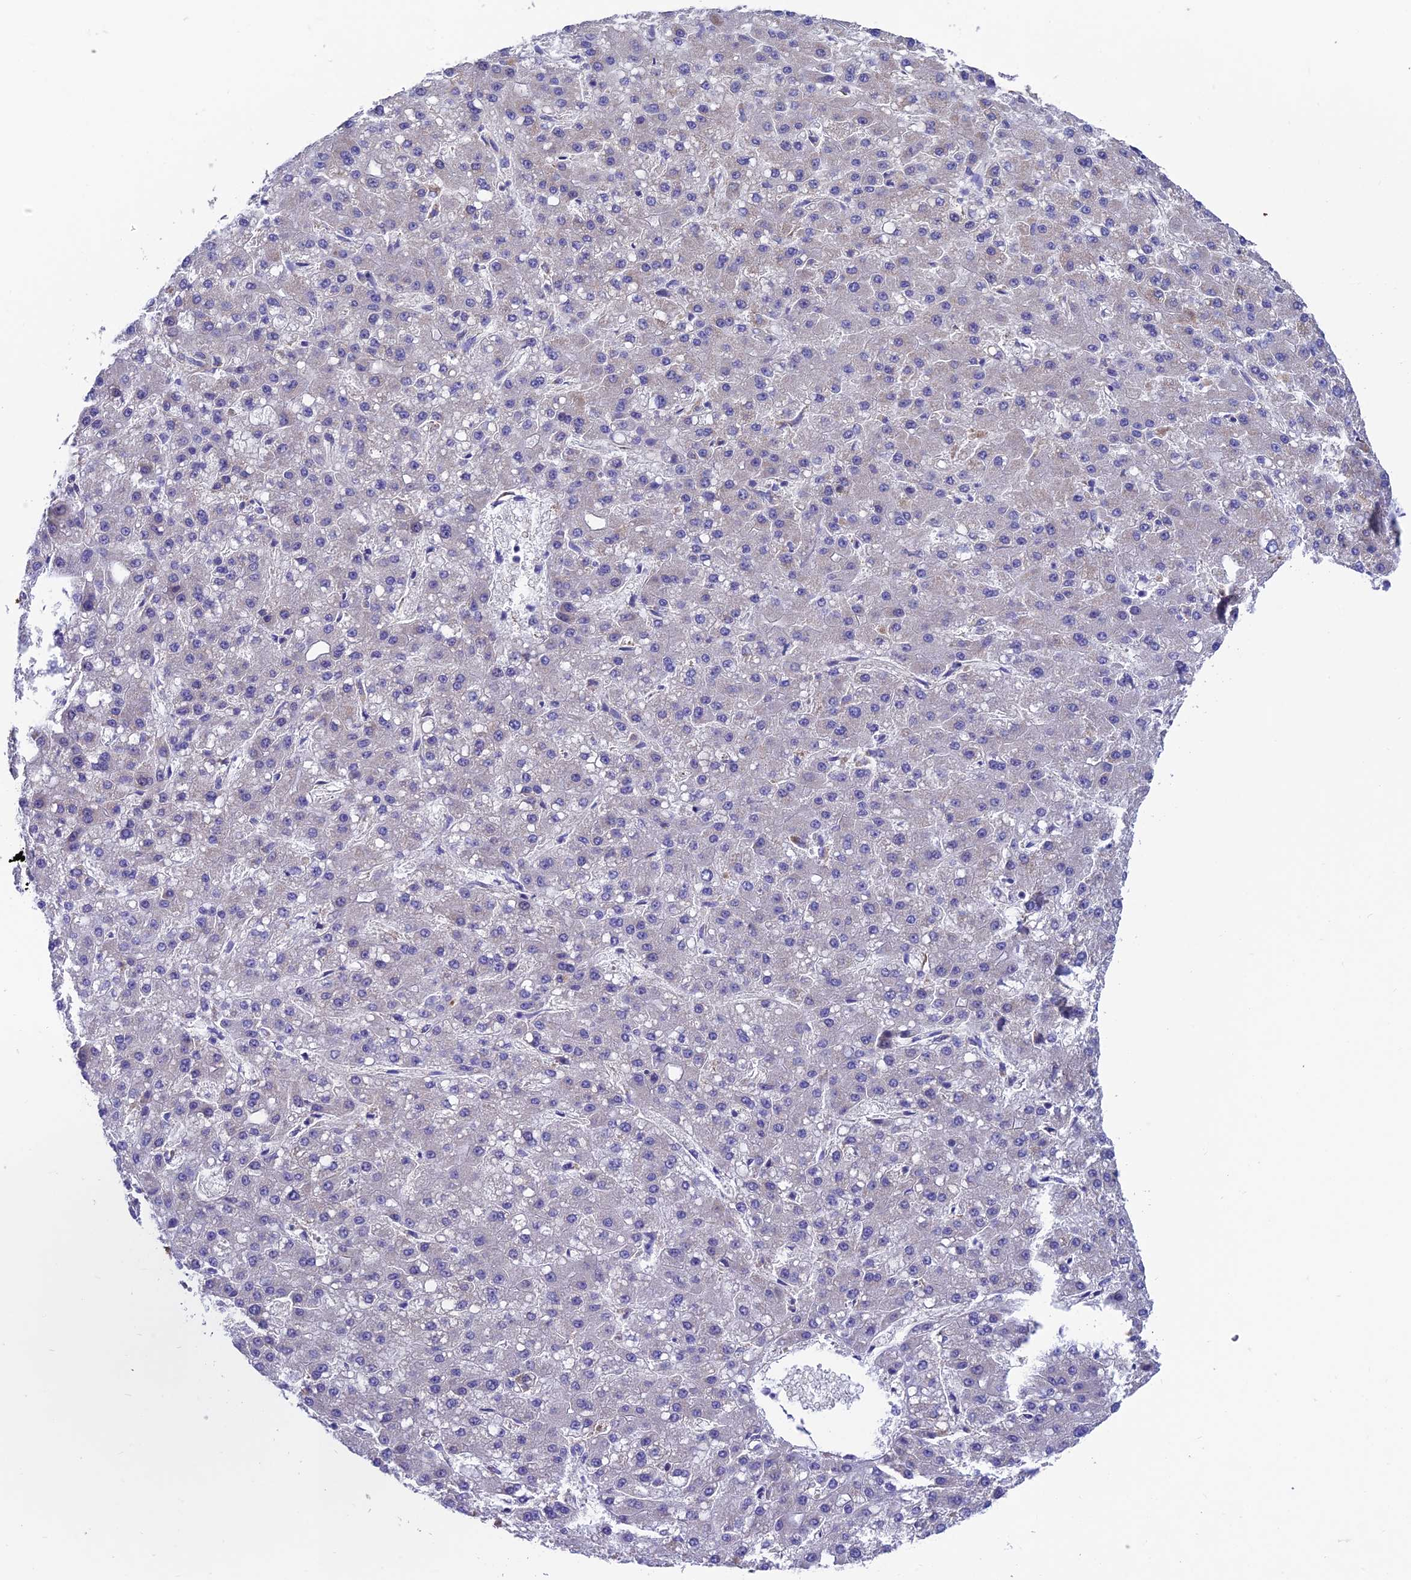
{"staining": {"intensity": "negative", "quantity": "none", "location": "none"}, "tissue": "liver cancer", "cell_type": "Tumor cells", "image_type": "cancer", "snomed": [{"axis": "morphology", "description": "Carcinoma, Hepatocellular, NOS"}, {"axis": "topography", "description": "Liver"}], "caption": "Tumor cells are negative for brown protein staining in liver cancer (hepatocellular carcinoma).", "gene": "VPS16", "patient": {"sex": "male", "age": 67}}